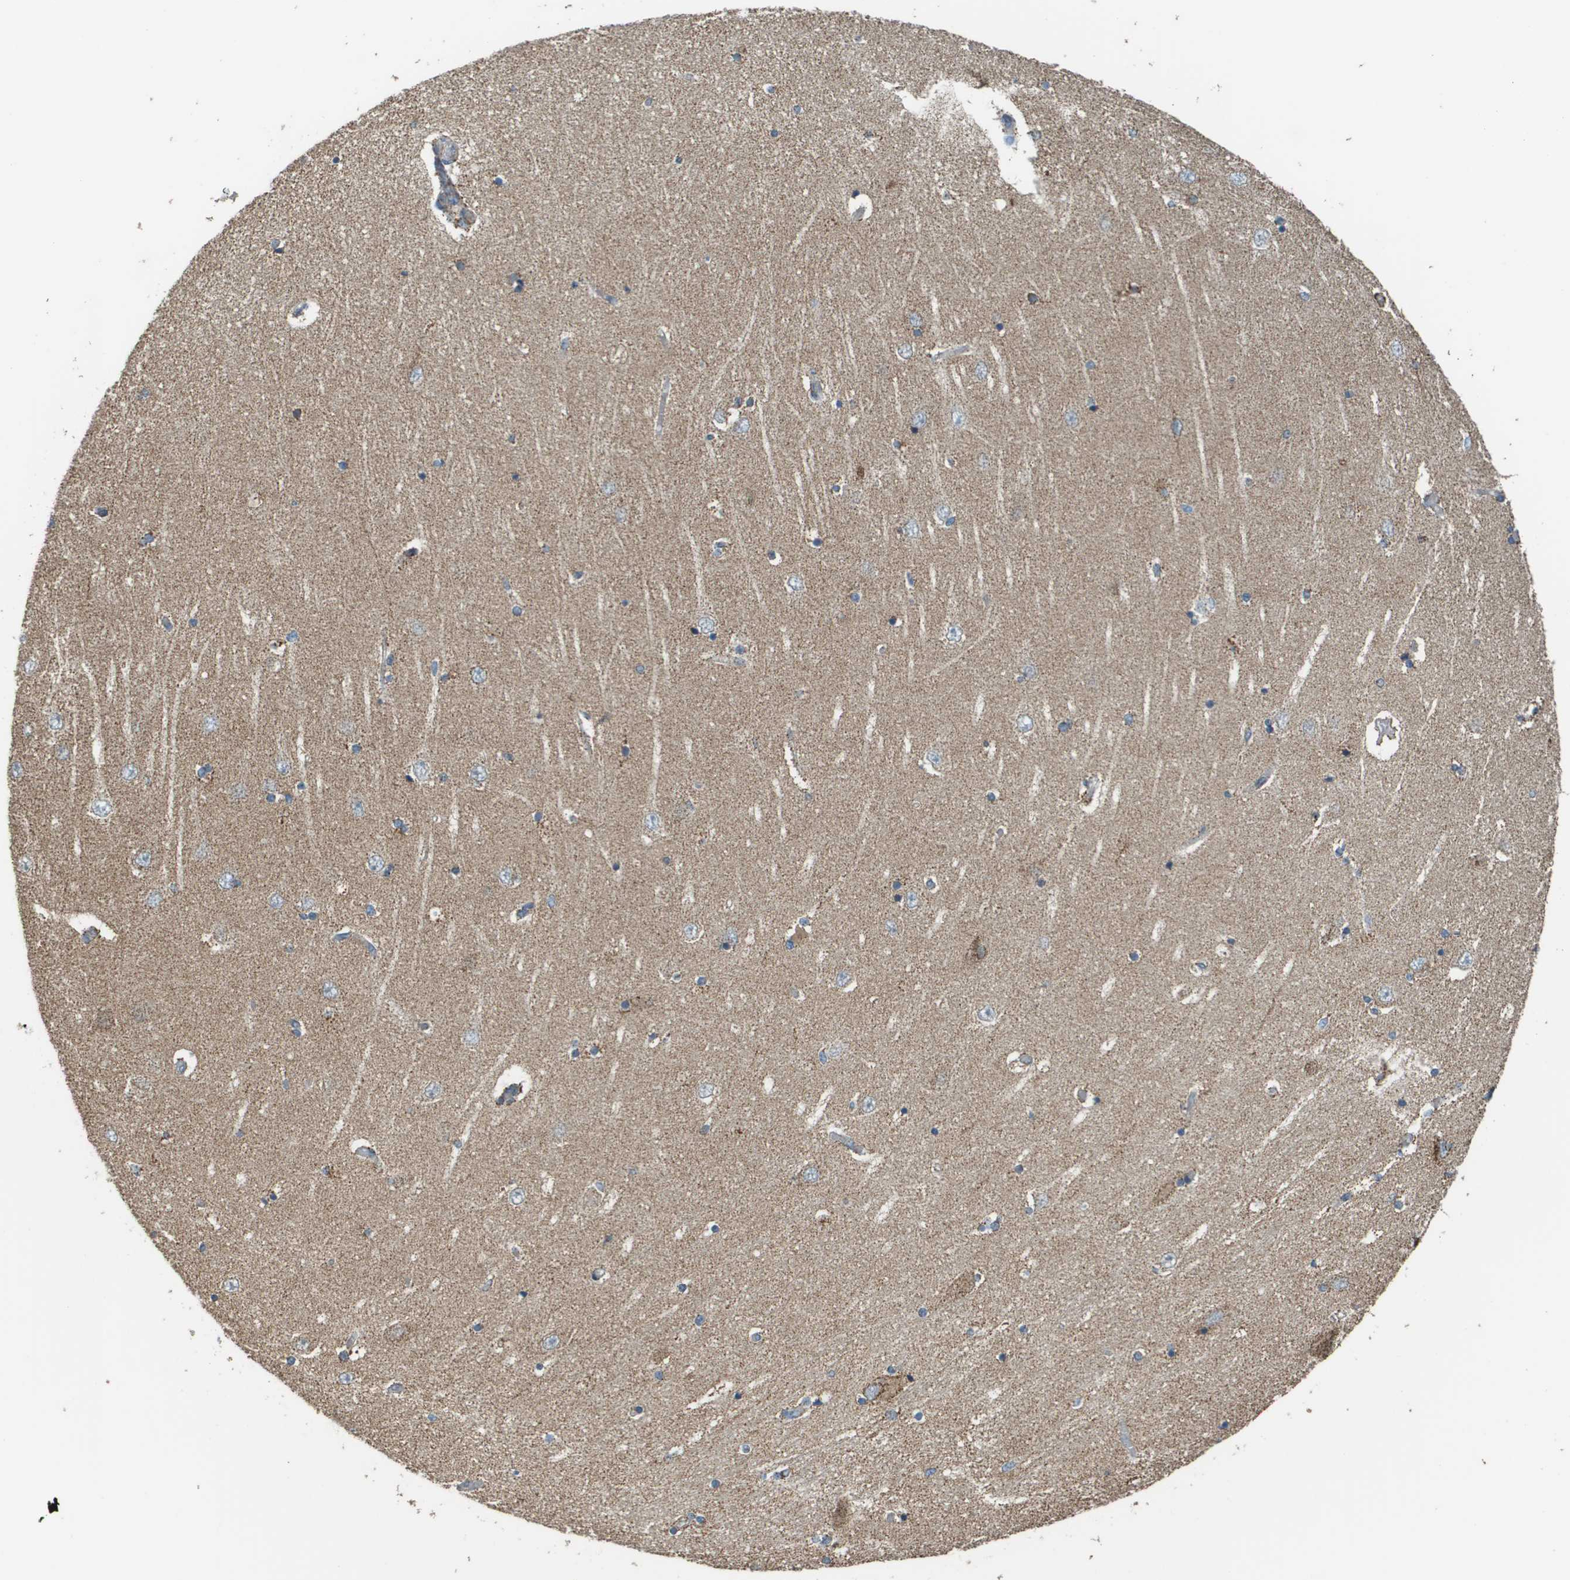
{"staining": {"intensity": "moderate", "quantity": "<25%", "location": "cytoplasmic/membranous"}, "tissue": "hippocampus", "cell_type": "Glial cells", "image_type": "normal", "snomed": [{"axis": "morphology", "description": "Normal tissue, NOS"}, {"axis": "topography", "description": "Hippocampus"}], "caption": "A high-resolution image shows immunohistochemistry (IHC) staining of unremarkable hippocampus, which shows moderate cytoplasmic/membranous positivity in about <25% of glial cells. (DAB (3,3'-diaminobenzidine) IHC with brightfield microscopy, high magnification).", "gene": "FH", "patient": {"sex": "female", "age": 54}}